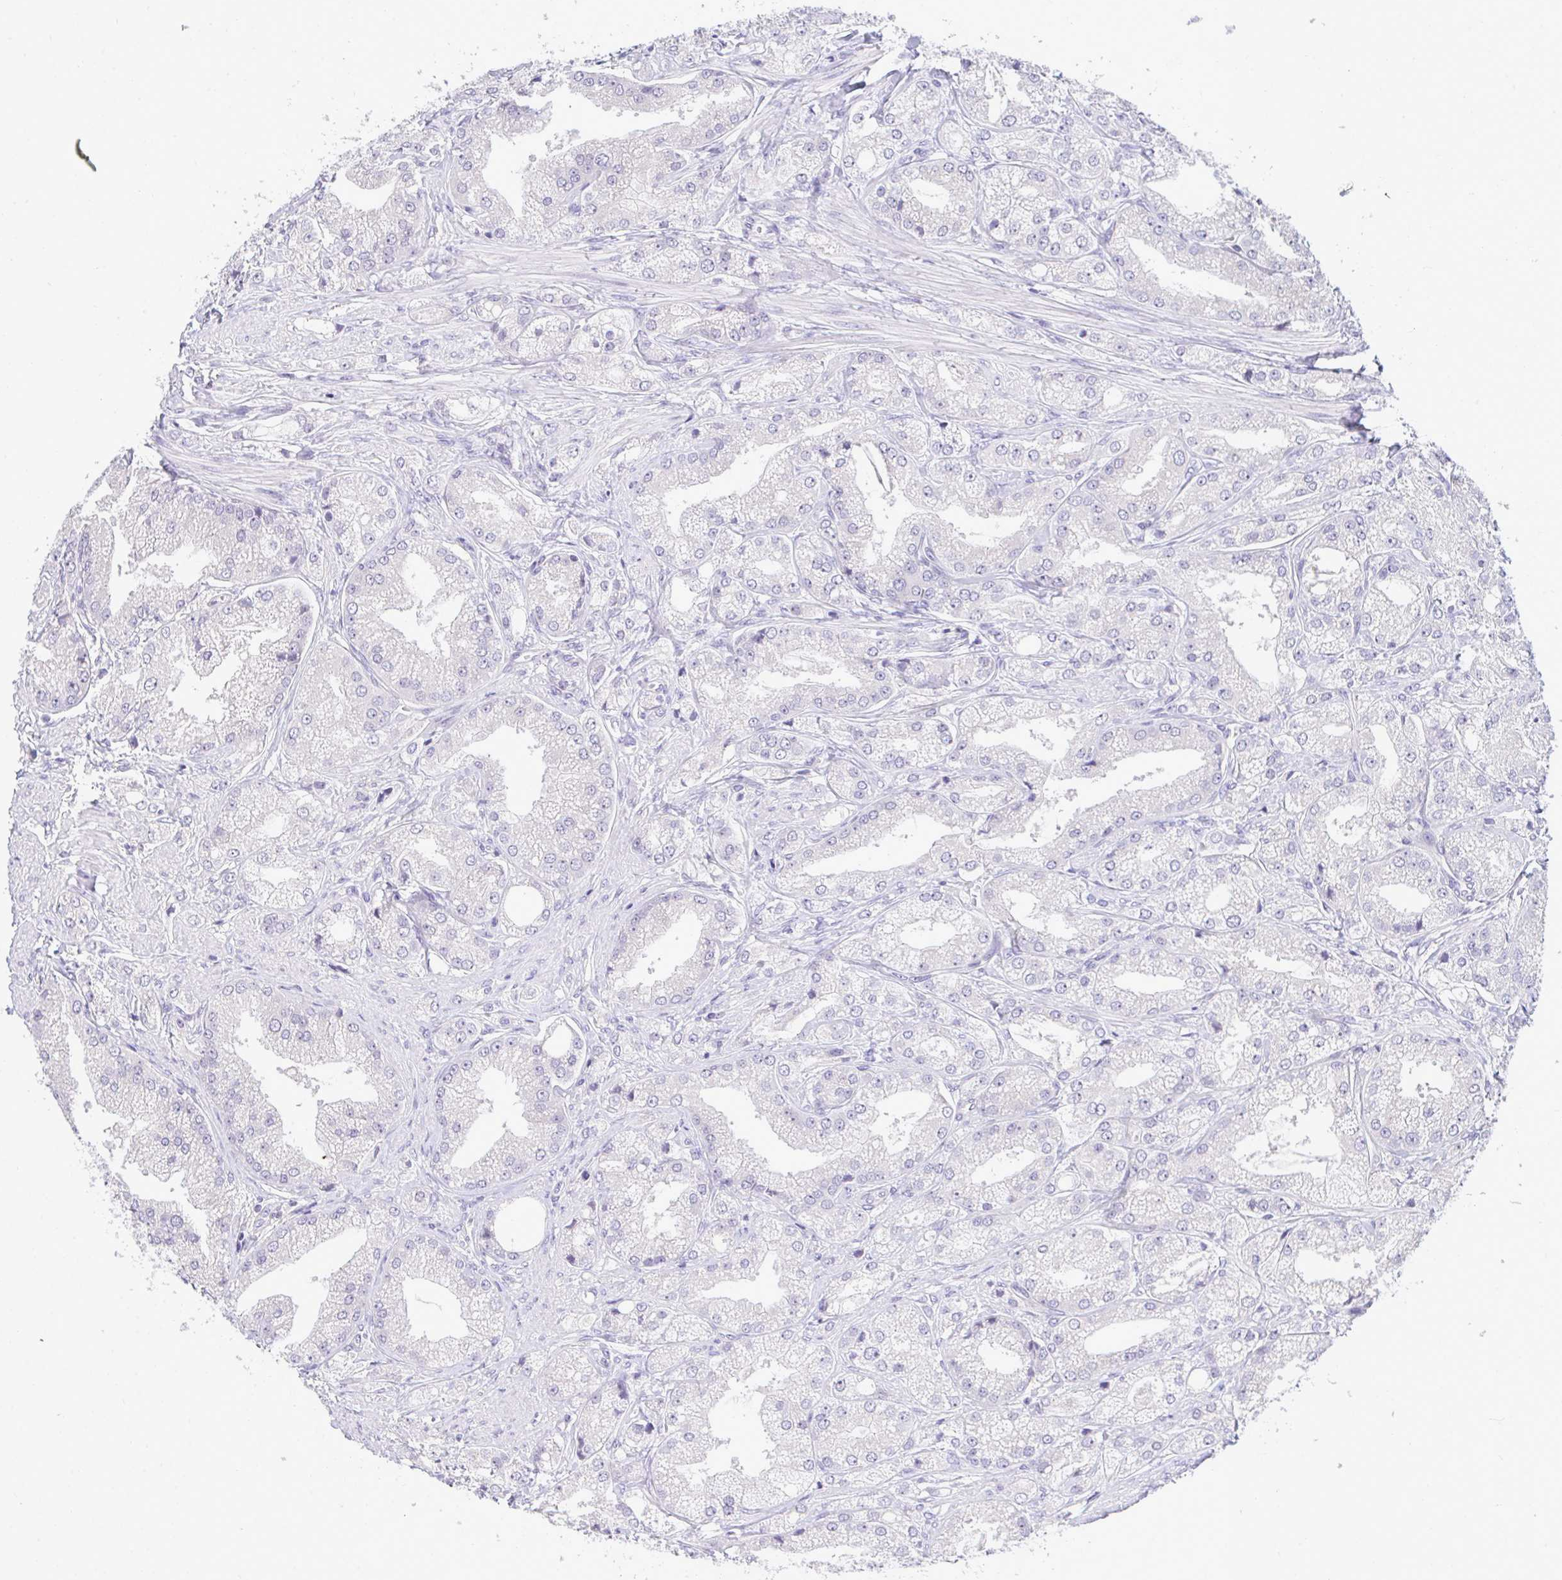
{"staining": {"intensity": "negative", "quantity": "none", "location": "none"}, "tissue": "prostate cancer", "cell_type": "Tumor cells", "image_type": "cancer", "snomed": [{"axis": "morphology", "description": "Adenocarcinoma, High grade"}, {"axis": "topography", "description": "Prostate"}], "caption": "The photomicrograph displays no staining of tumor cells in high-grade adenocarcinoma (prostate).", "gene": "PIGK", "patient": {"sex": "male", "age": 61}}